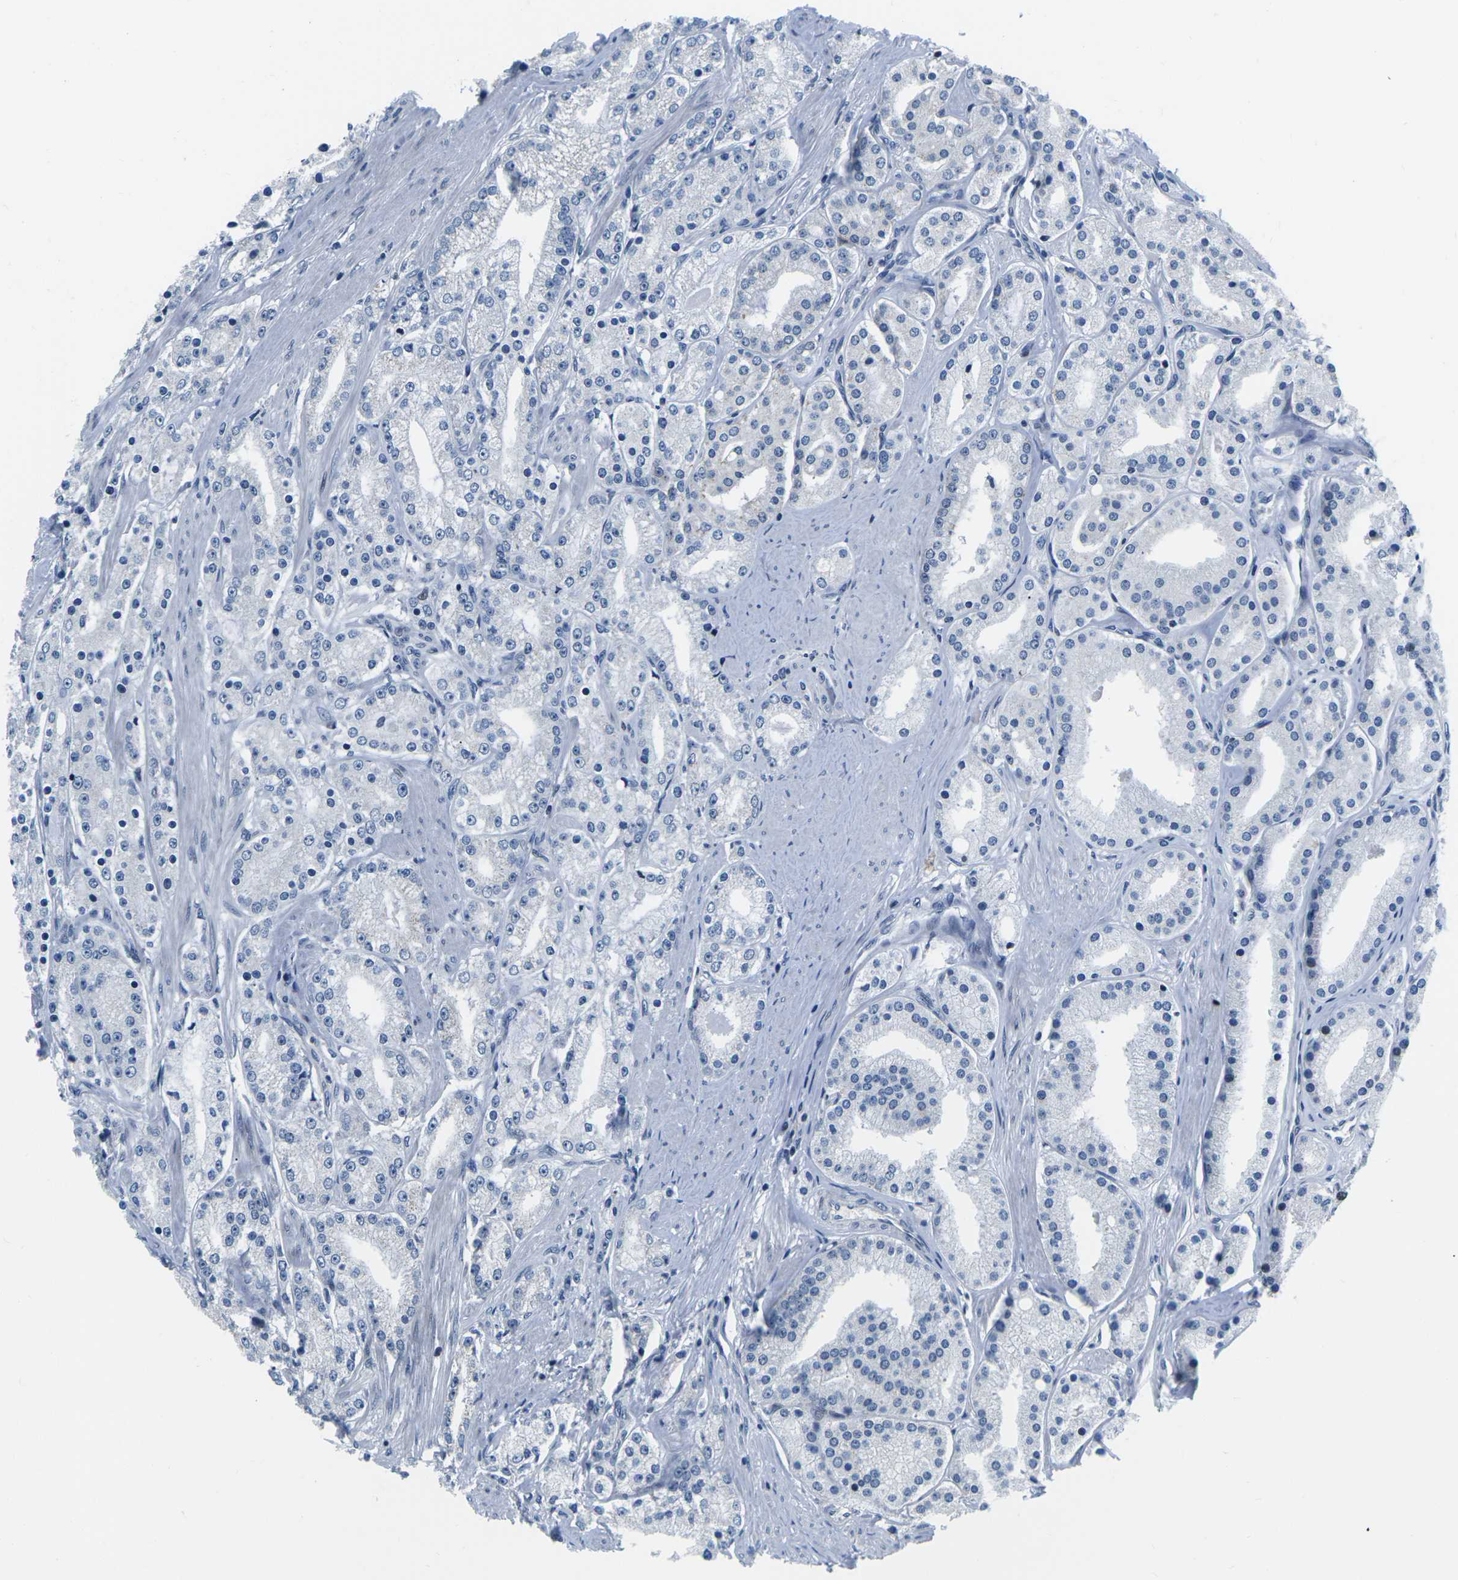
{"staining": {"intensity": "negative", "quantity": "none", "location": "none"}, "tissue": "prostate cancer", "cell_type": "Tumor cells", "image_type": "cancer", "snomed": [{"axis": "morphology", "description": "Adenocarcinoma, Low grade"}, {"axis": "topography", "description": "Prostate"}], "caption": "This image is of prostate cancer stained with immunohistochemistry (IHC) to label a protein in brown with the nuclei are counter-stained blue. There is no staining in tumor cells.", "gene": "CDC73", "patient": {"sex": "male", "age": 63}}